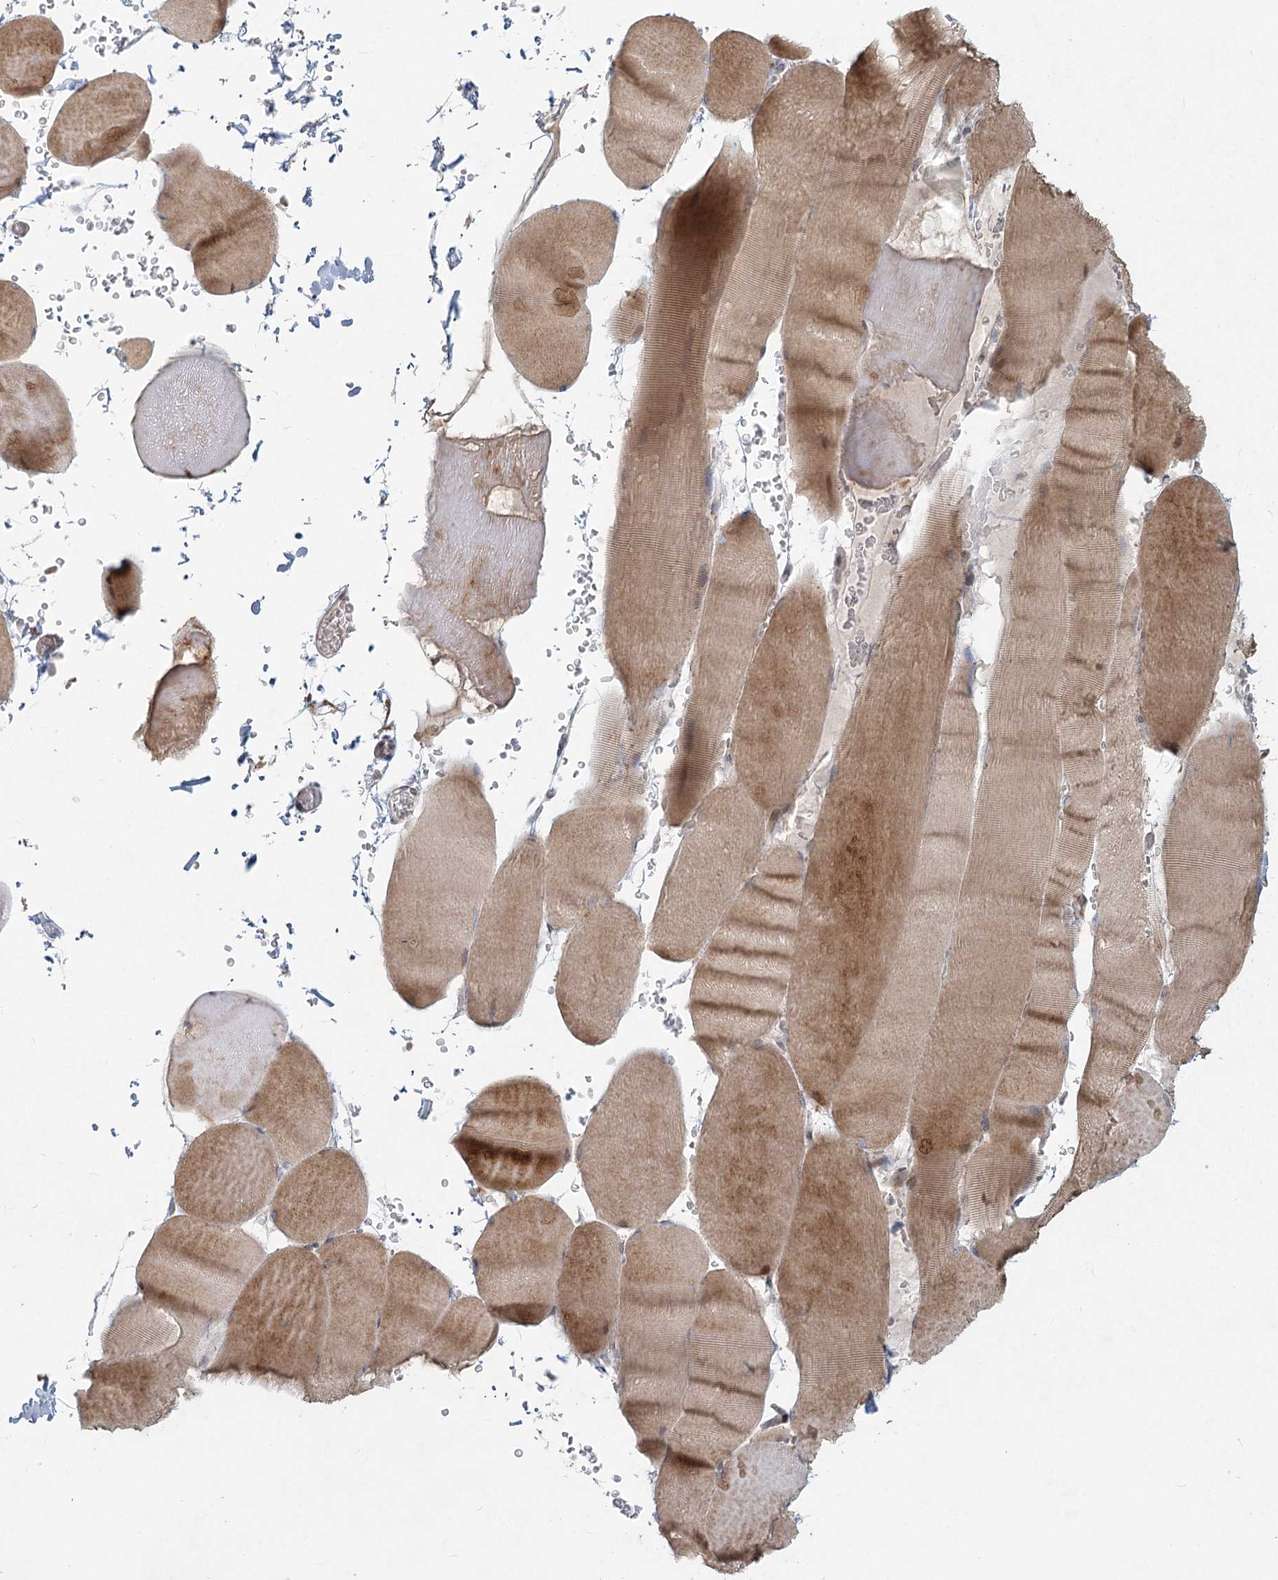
{"staining": {"intensity": "moderate", "quantity": ">75%", "location": "cytoplasmic/membranous"}, "tissue": "skeletal muscle", "cell_type": "Myocytes", "image_type": "normal", "snomed": [{"axis": "morphology", "description": "Normal tissue, NOS"}, {"axis": "topography", "description": "Skeletal muscle"}, {"axis": "topography", "description": "Head-Neck"}], "caption": "A micrograph showing moderate cytoplasmic/membranous expression in about >75% of myocytes in unremarkable skeletal muscle, as visualized by brown immunohistochemical staining.", "gene": "LRP2BP", "patient": {"sex": "male", "age": 66}}